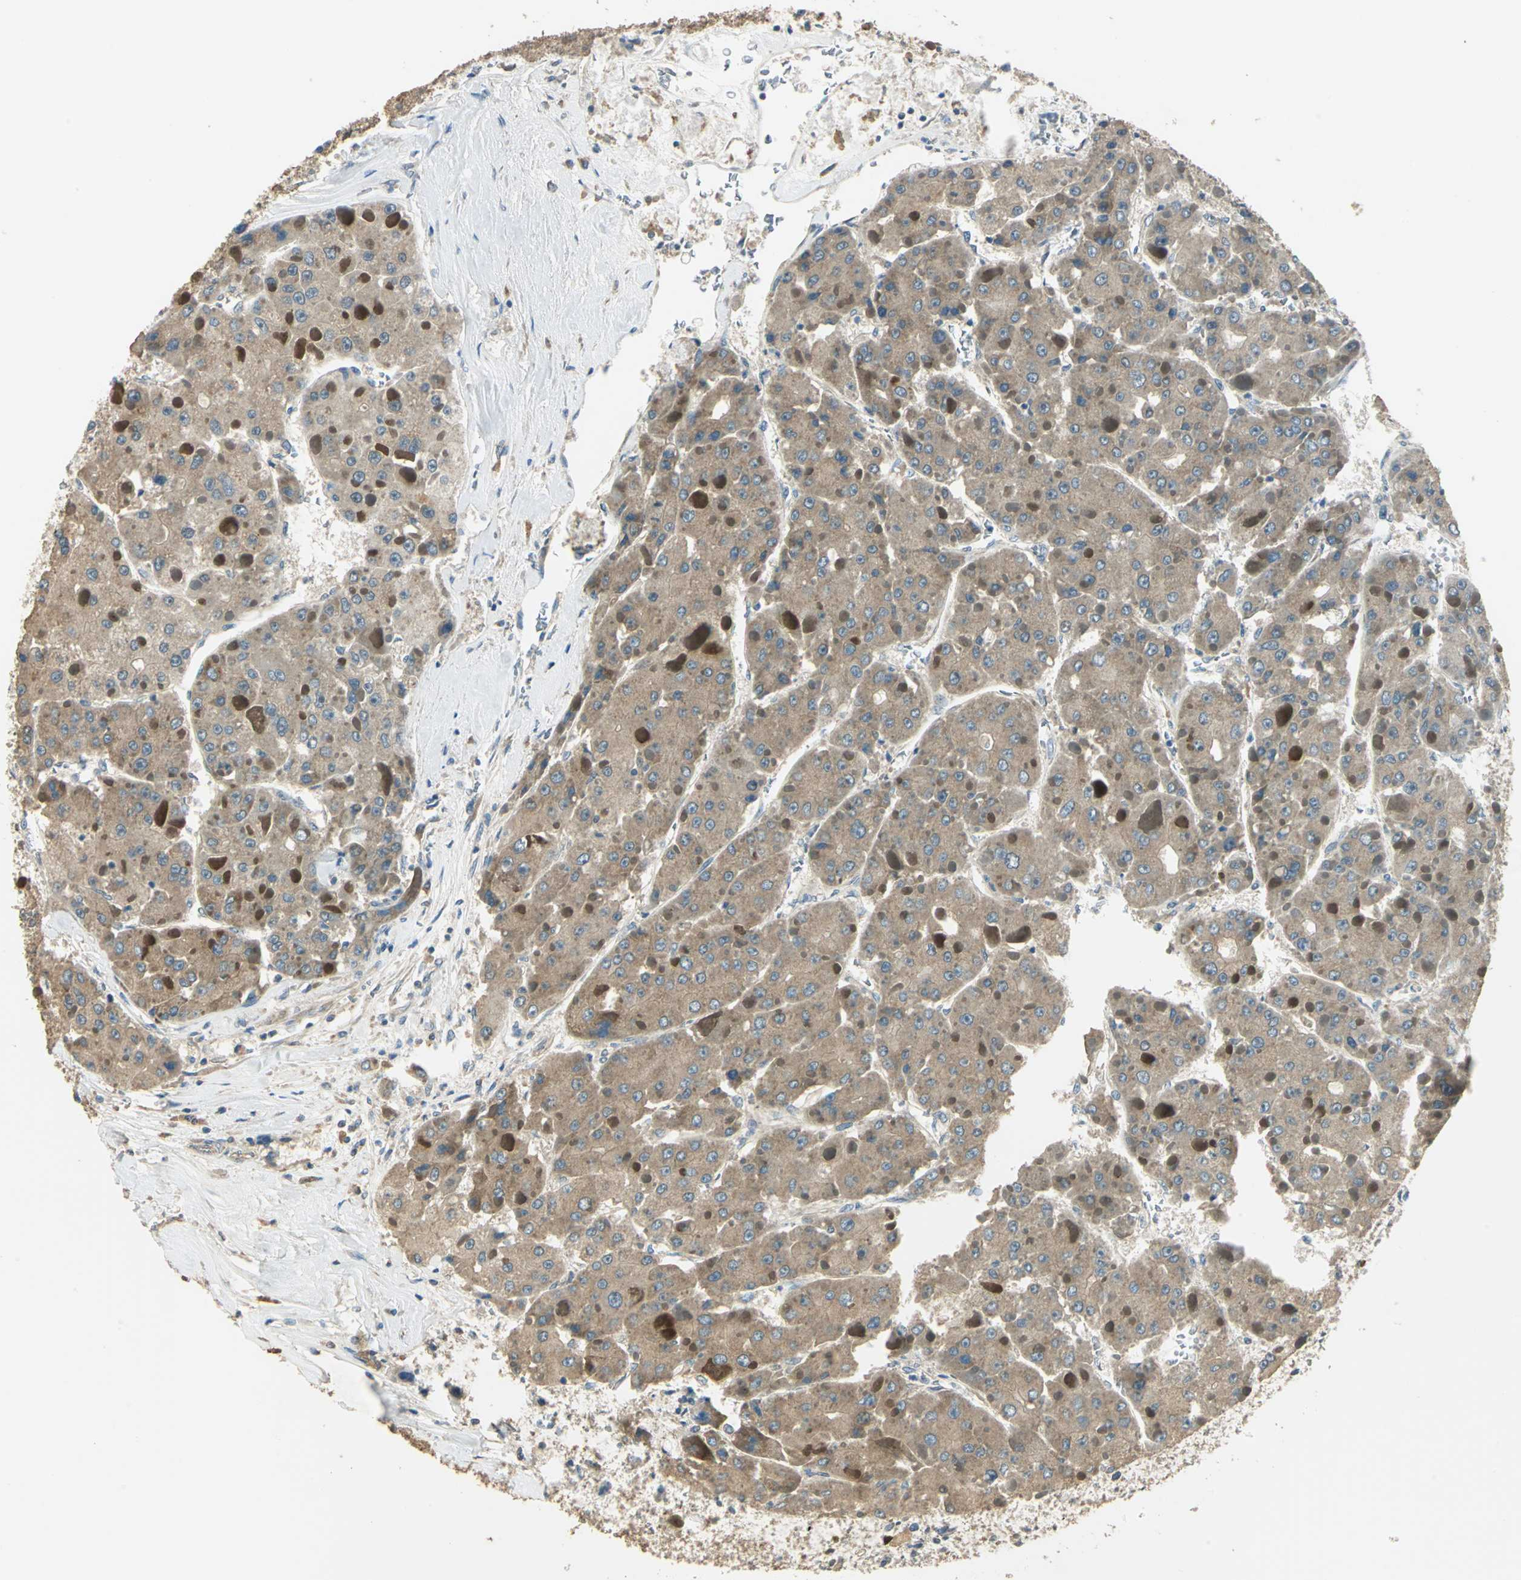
{"staining": {"intensity": "moderate", "quantity": ">75%", "location": "cytoplasmic/membranous"}, "tissue": "liver cancer", "cell_type": "Tumor cells", "image_type": "cancer", "snomed": [{"axis": "morphology", "description": "Carcinoma, Hepatocellular, NOS"}, {"axis": "topography", "description": "Liver"}], "caption": "A medium amount of moderate cytoplasmic/membranous positivity is seen in approximately >75% of tumor cells in liver cancer tissue.", "gene": "SHC2", "patient": {"sex": "female", "age": 73}}